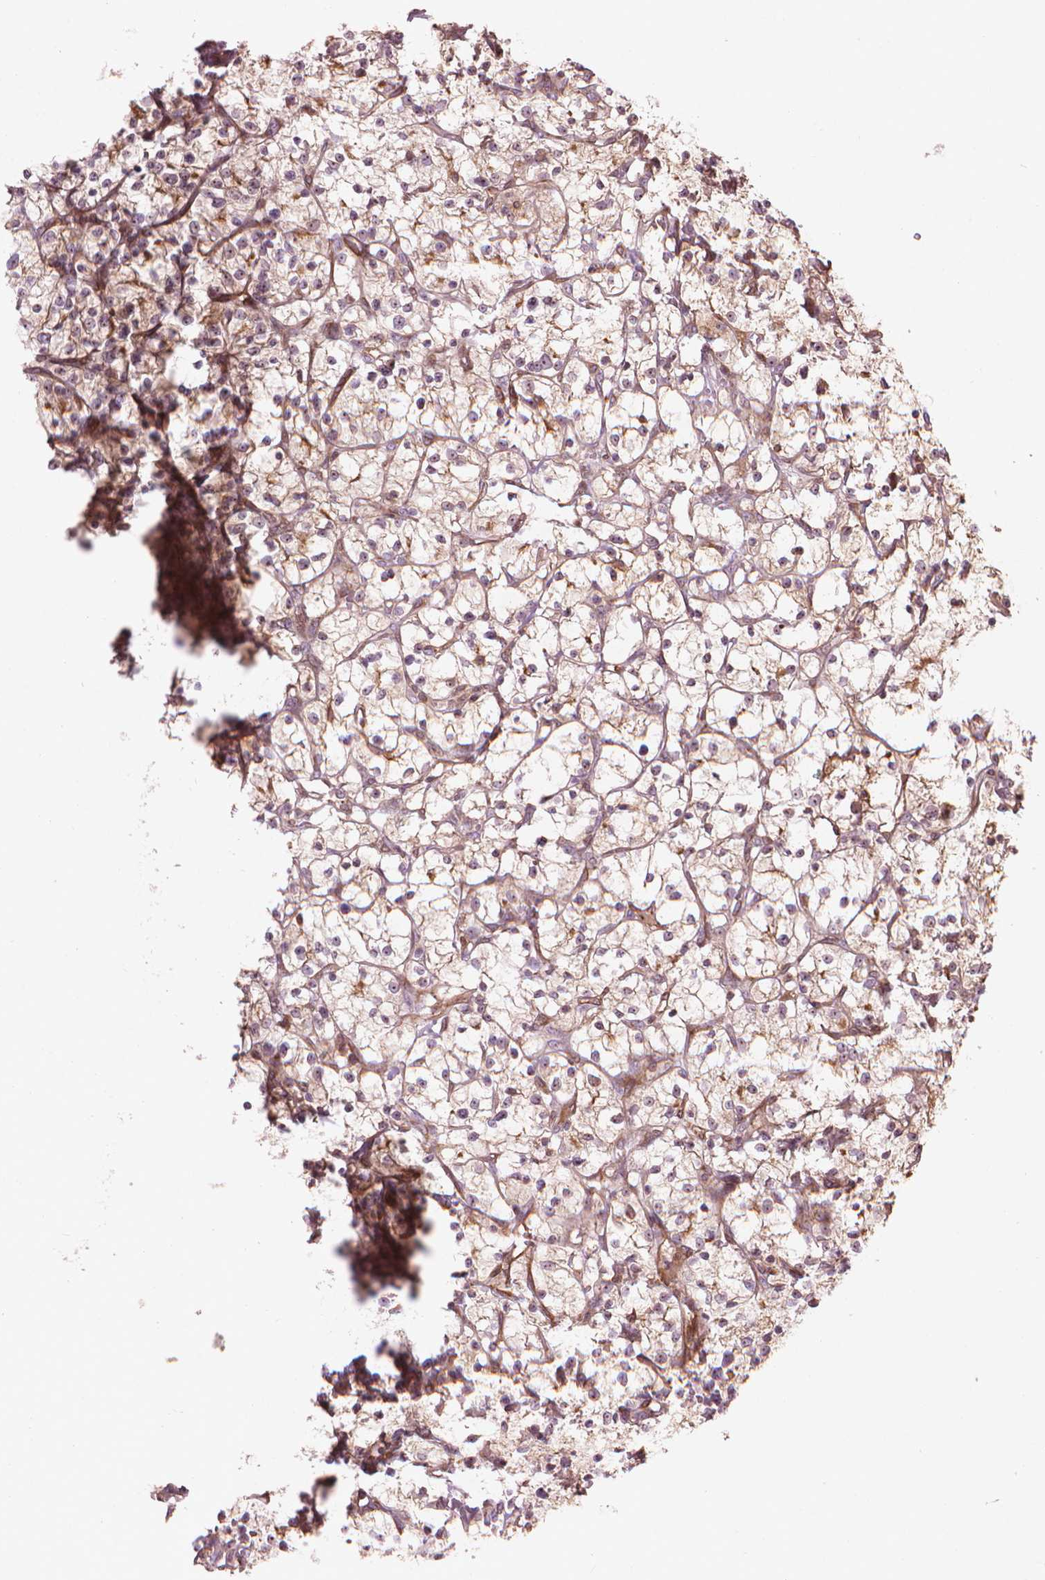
{"staining": {"intensity": "weak", "quantity": "25%-75%", "location": "cytoplasmic/membranous"}, "tissue": "renal cancer", "cell_type": "Tumor cells", "image_type": "cancer", "snomed": [{"axis": "morphology", "description": "Adenocarcinoma, NOS"}, {"axis": "topography", "description": "Kidney"}], "caption": "Protein expression analysis of renal adenocarcinoma shows weak cytoplasmic/membranous staining in approximately 25%-75% of tumor cells.", "gene": "SMC2", "patient": {"sex": "female", "age": 64}}